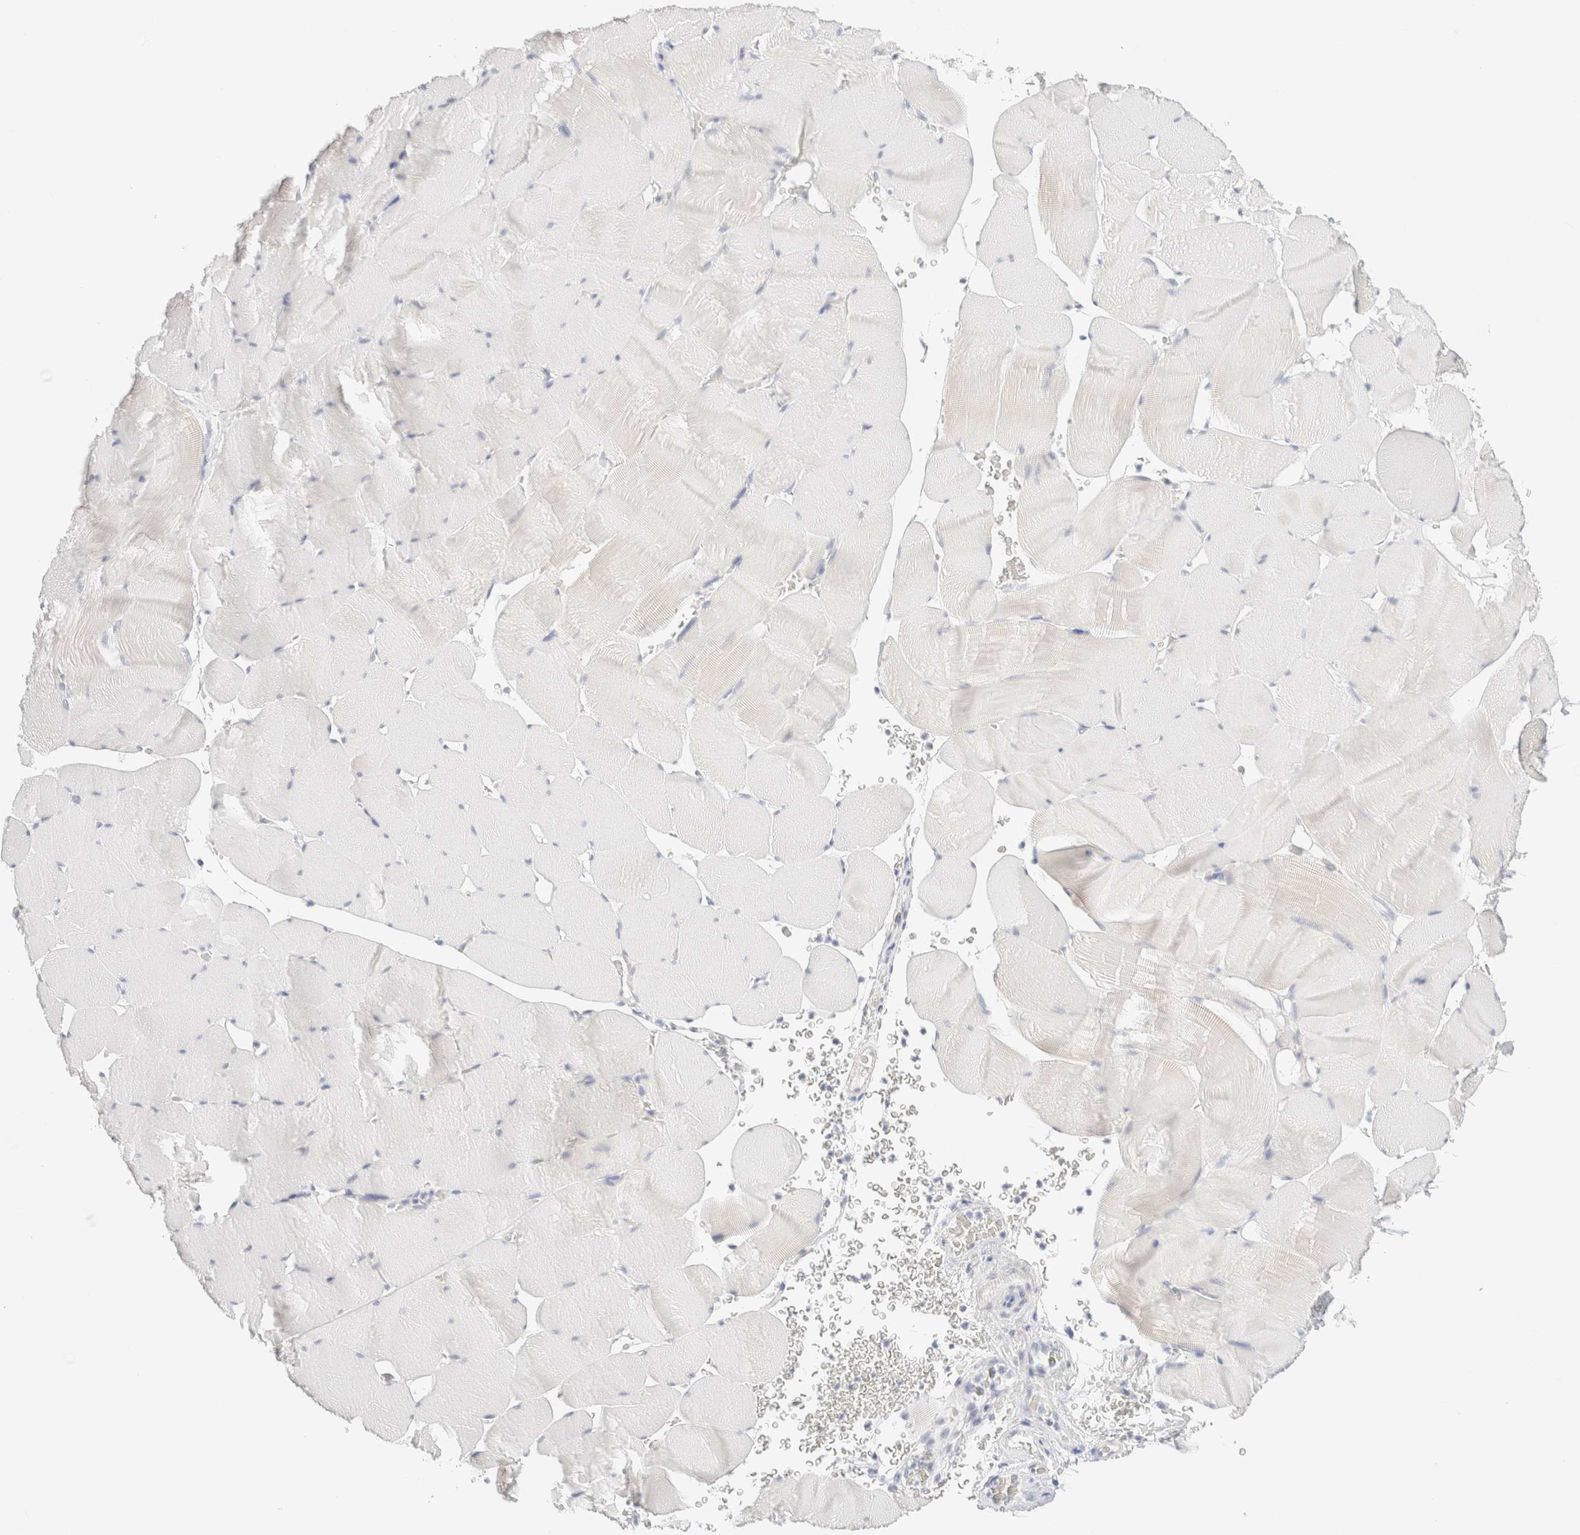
{"staining": {"intensity": "negative", "quantity": "none", "location": "none"}, "tissue": "skeletal muscle", "cell_type": "Myocytes", "image_type": "normal", "snomed": [{"axis": "morphology", "description": "Normal tissue, NOS"}, {"axis": "topography", "description": "Skeletal muscle"}], "caption": "IHC of unremarkable skeletal muscle displays no expression in myocytes.", "gene": "DPYS", "patient": {"sex": "male", "age": 62}}